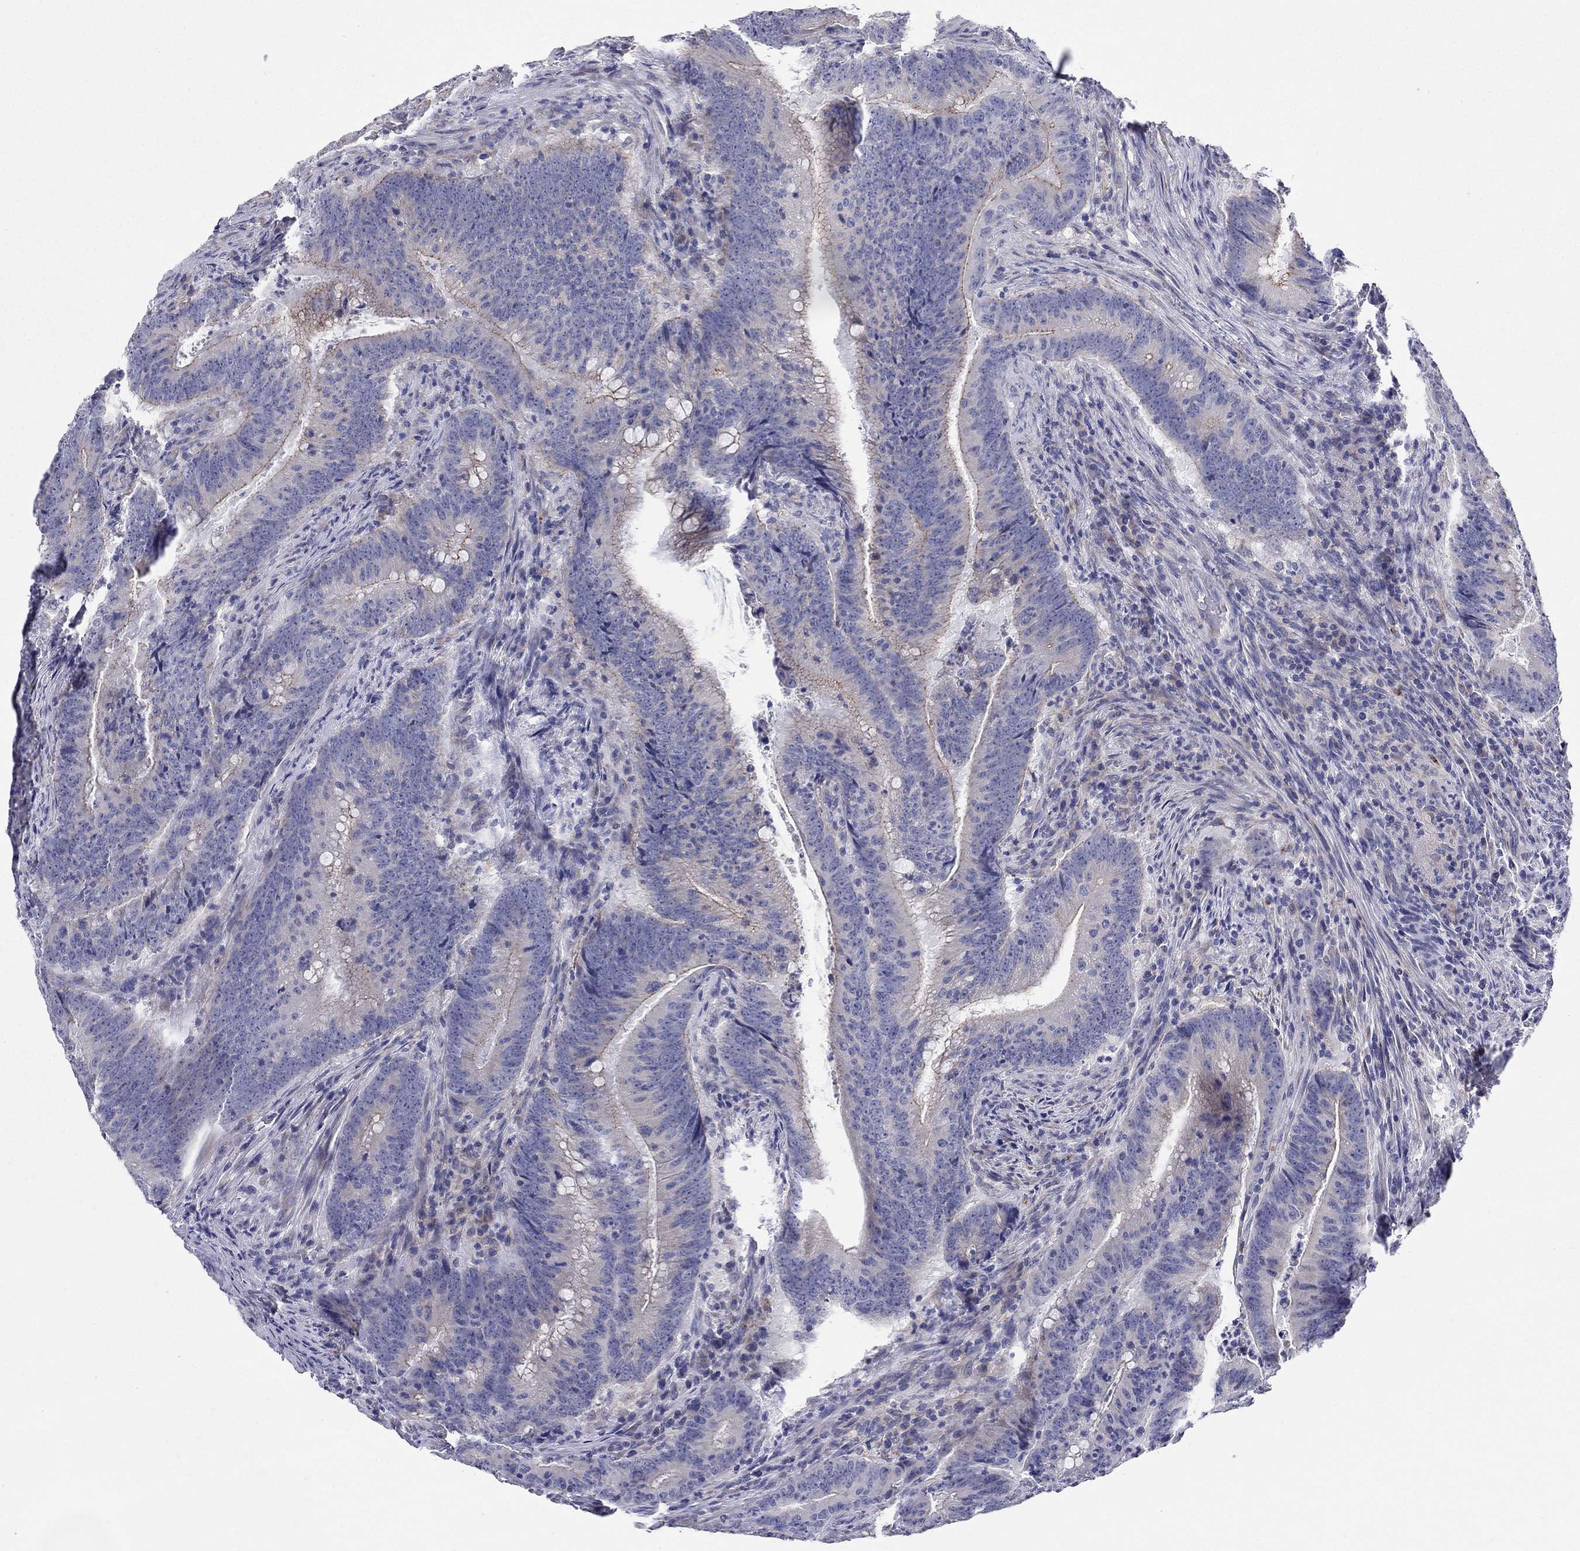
{"staining": {"intensity": "moderate", "quantity": "25%-75%", "location": "cytoplasmic/membranous"}, "tissue": "colorectal cancer", "cell_type": "Tumor cells", "image_type": "cancer", "snomed": [{"axis": "morphology", "description": "Adenocarcinoma, NOS"}, {"axis": "topography", "description": "Colon"}], "caption": "There is medium levels of moderate cytoplasmic/membranous expression in tumor cells of colorectal cancer (adenocarcinoma), as demonstrated by immunohistochemical staining (brown color).", "gene": "QRFPR", "patient": {"sex": "female", "age": 87}}